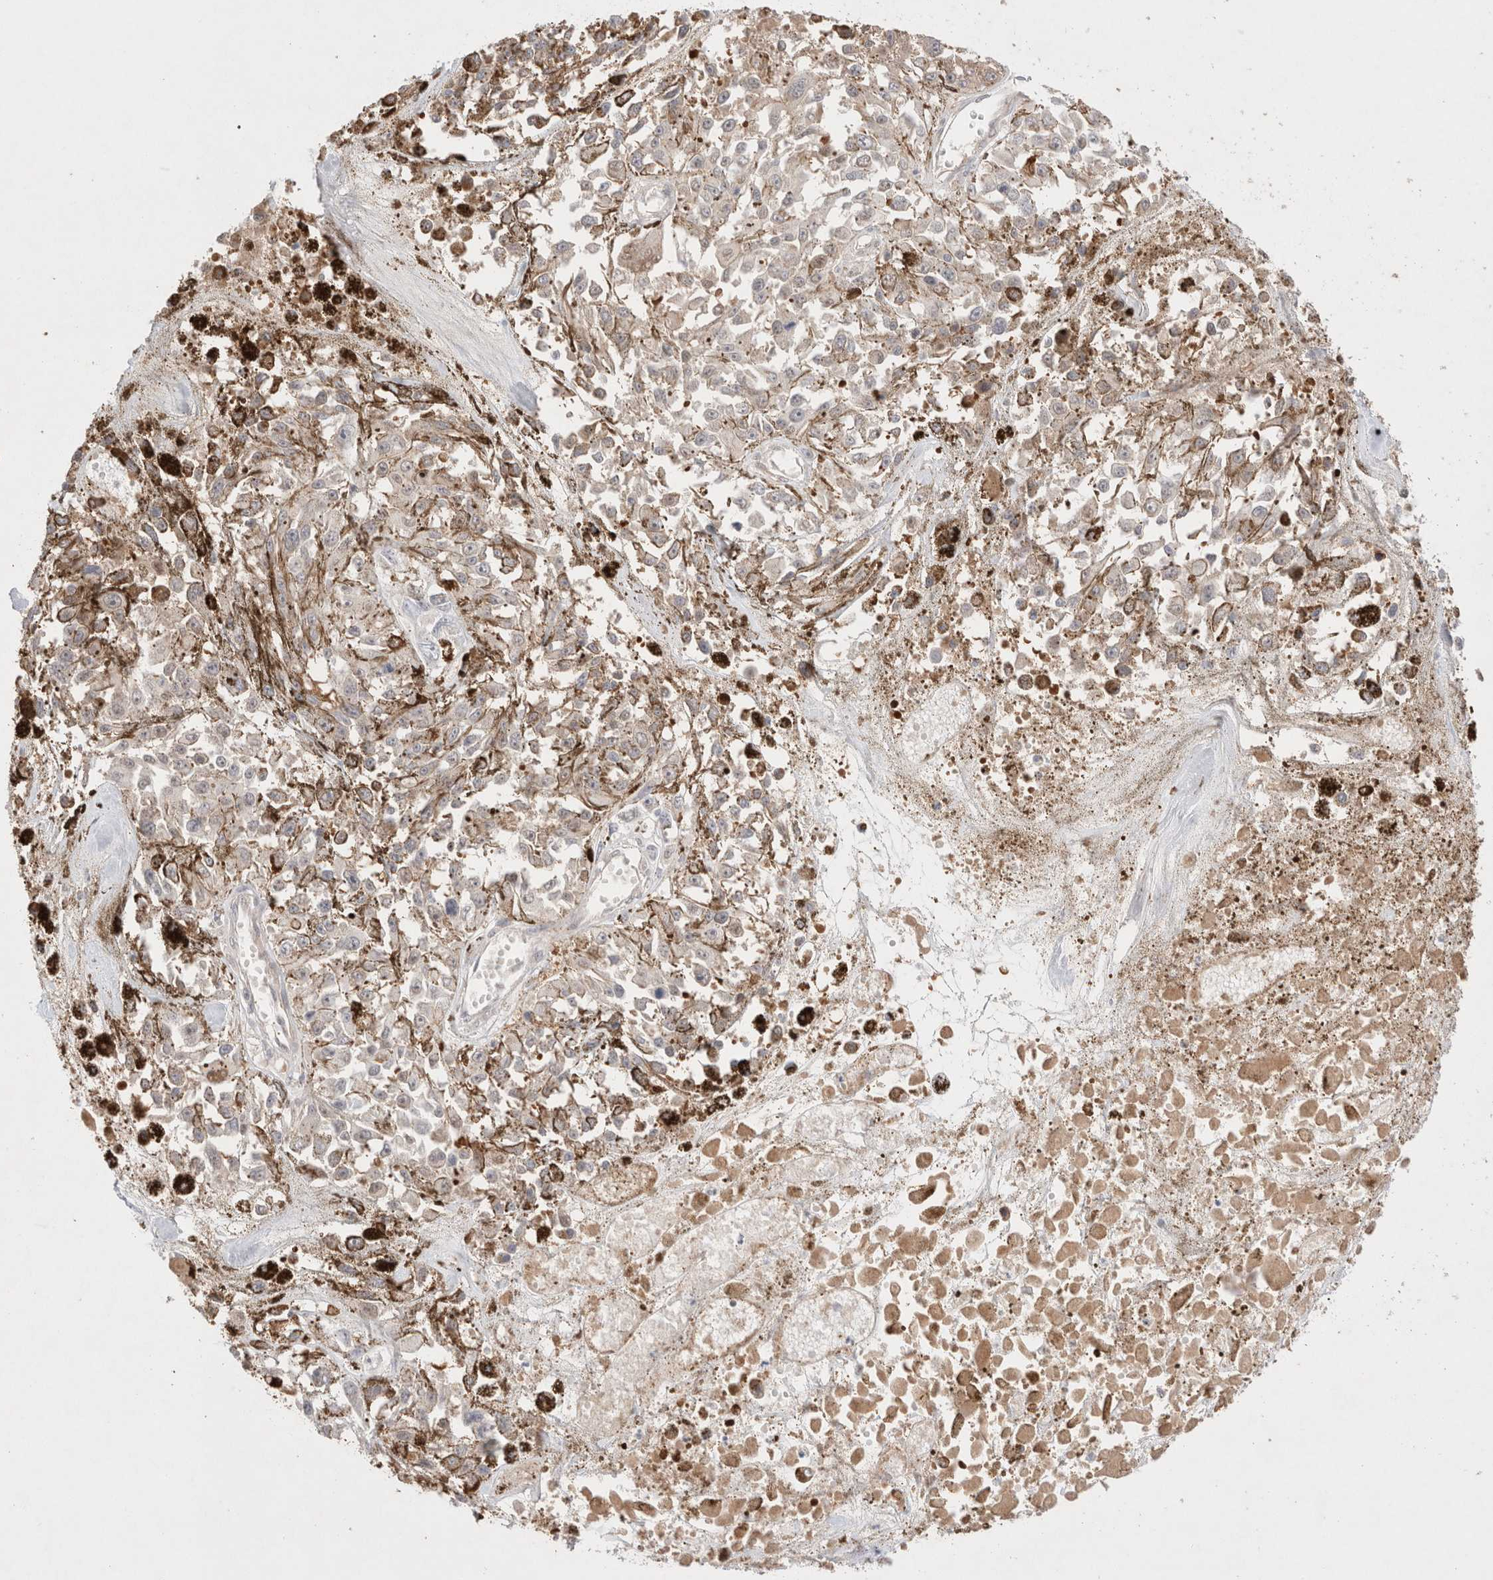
{"staining": {"intensity": "negative", "quantity": "none", "location": "none"}, "tissue": "melanoma", "cell_type": "Tumor cells", "image_type": "cancer", "snomed": [{"axis": "morphology", "description": "Malignant melanoma, Metastatic site"}, {"axis": "topography", "description": "Lymph node"}], "caption": "Tumor cells are negative for protein expression in human malignant melanoma (metastatic site).", "gene": "STARD10", "patient": {"sex": "male", "age": 59}}